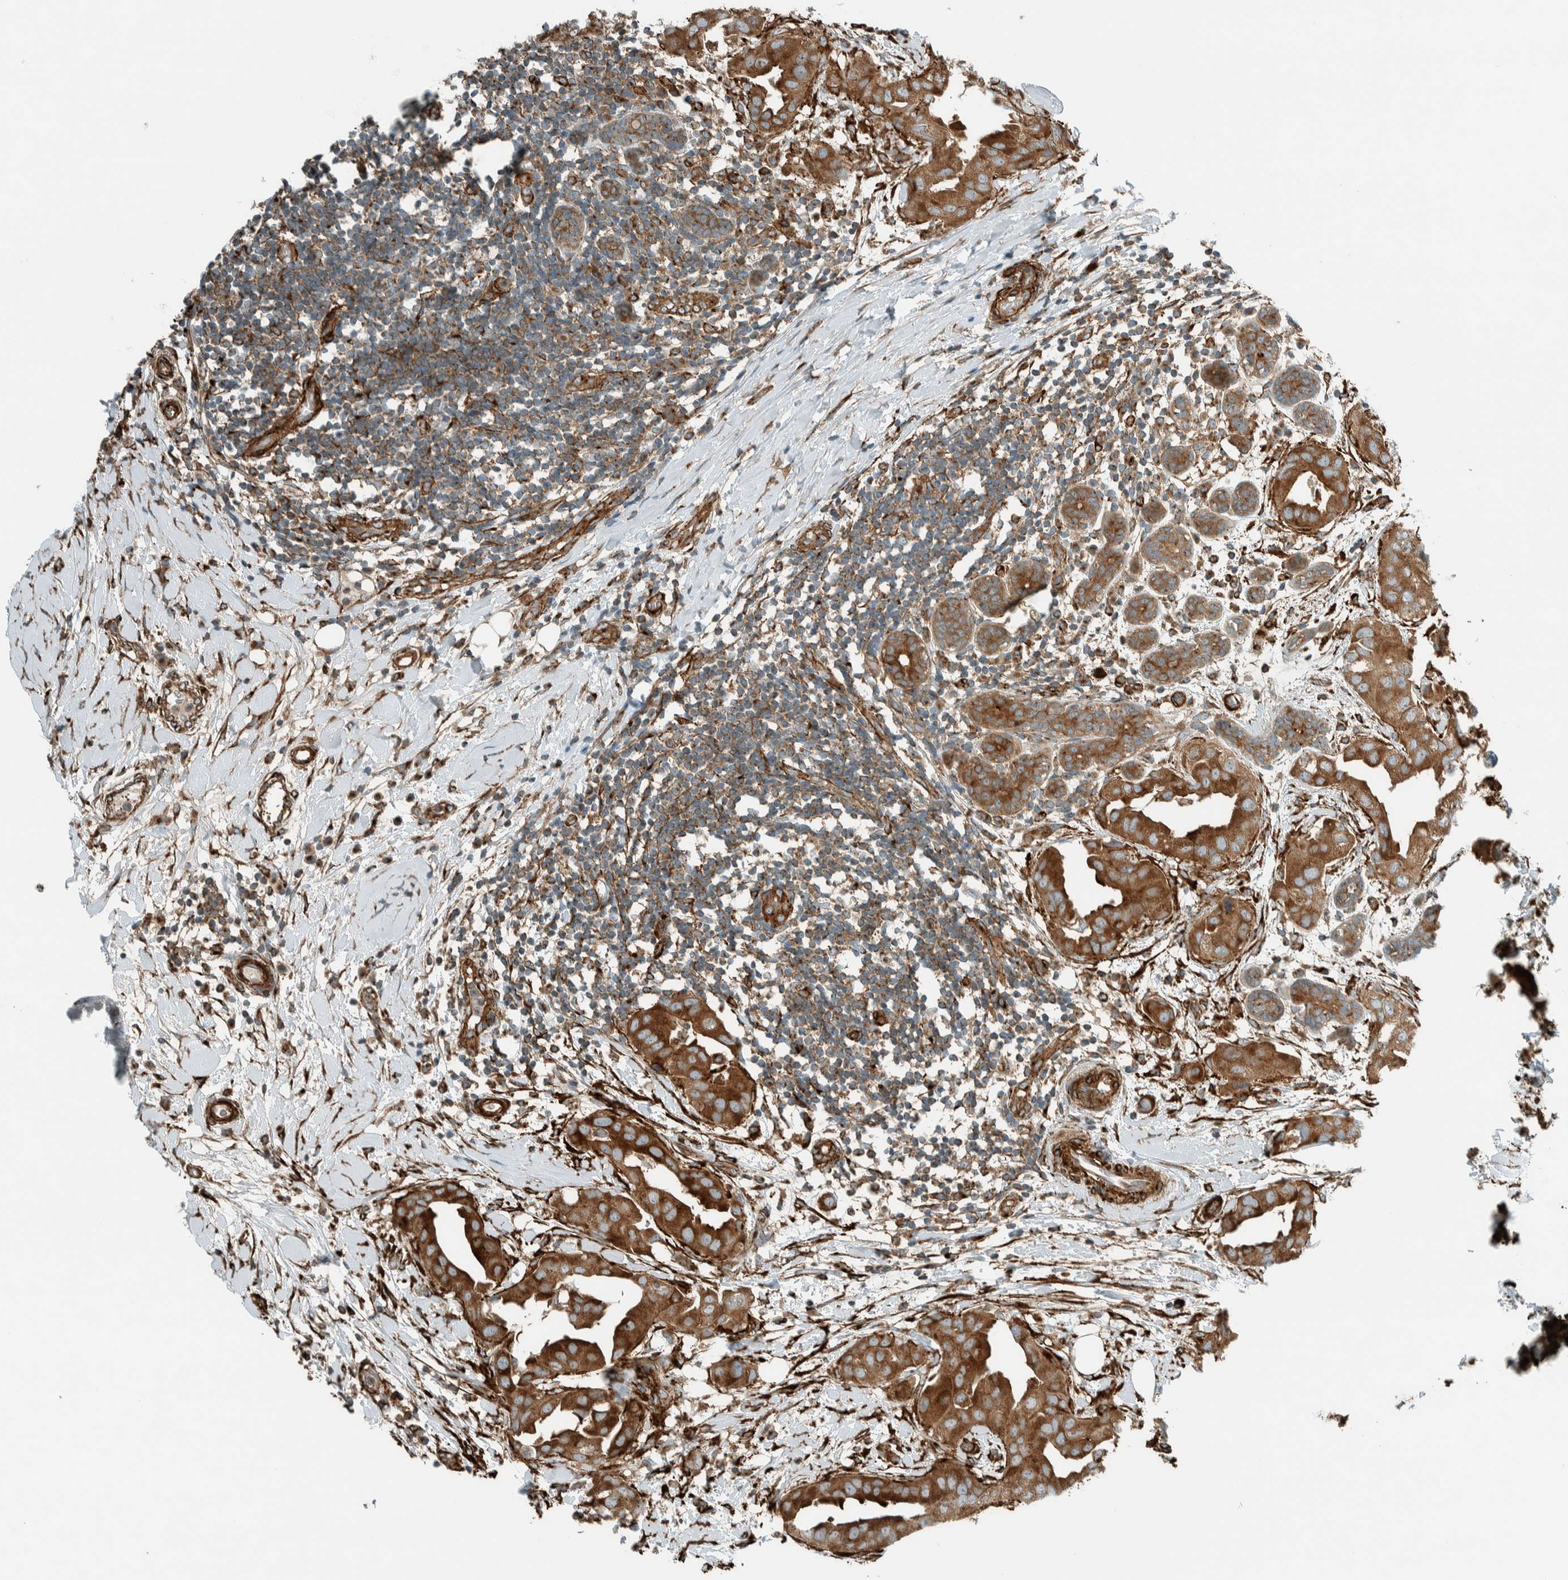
{"staining": {"intensity": "strong", "quantity": ">75%", "location": "cytoplasmic/membranous"}, "tissue": "breast cancer", "cell_type": "Tumor cells", "image_type": "cancer", "snomed": [{"axis": "morphology", "description": "Duct carcinoma"}, {"axis": "topography", "description": "Breast"}], "caption": "A brown stain shows strong cytoplasmic/membranous expression of a protein in human breast cancer tumor cells.", "gene": "EXOC7", "patient": {"sex": "female", "age": 40}}